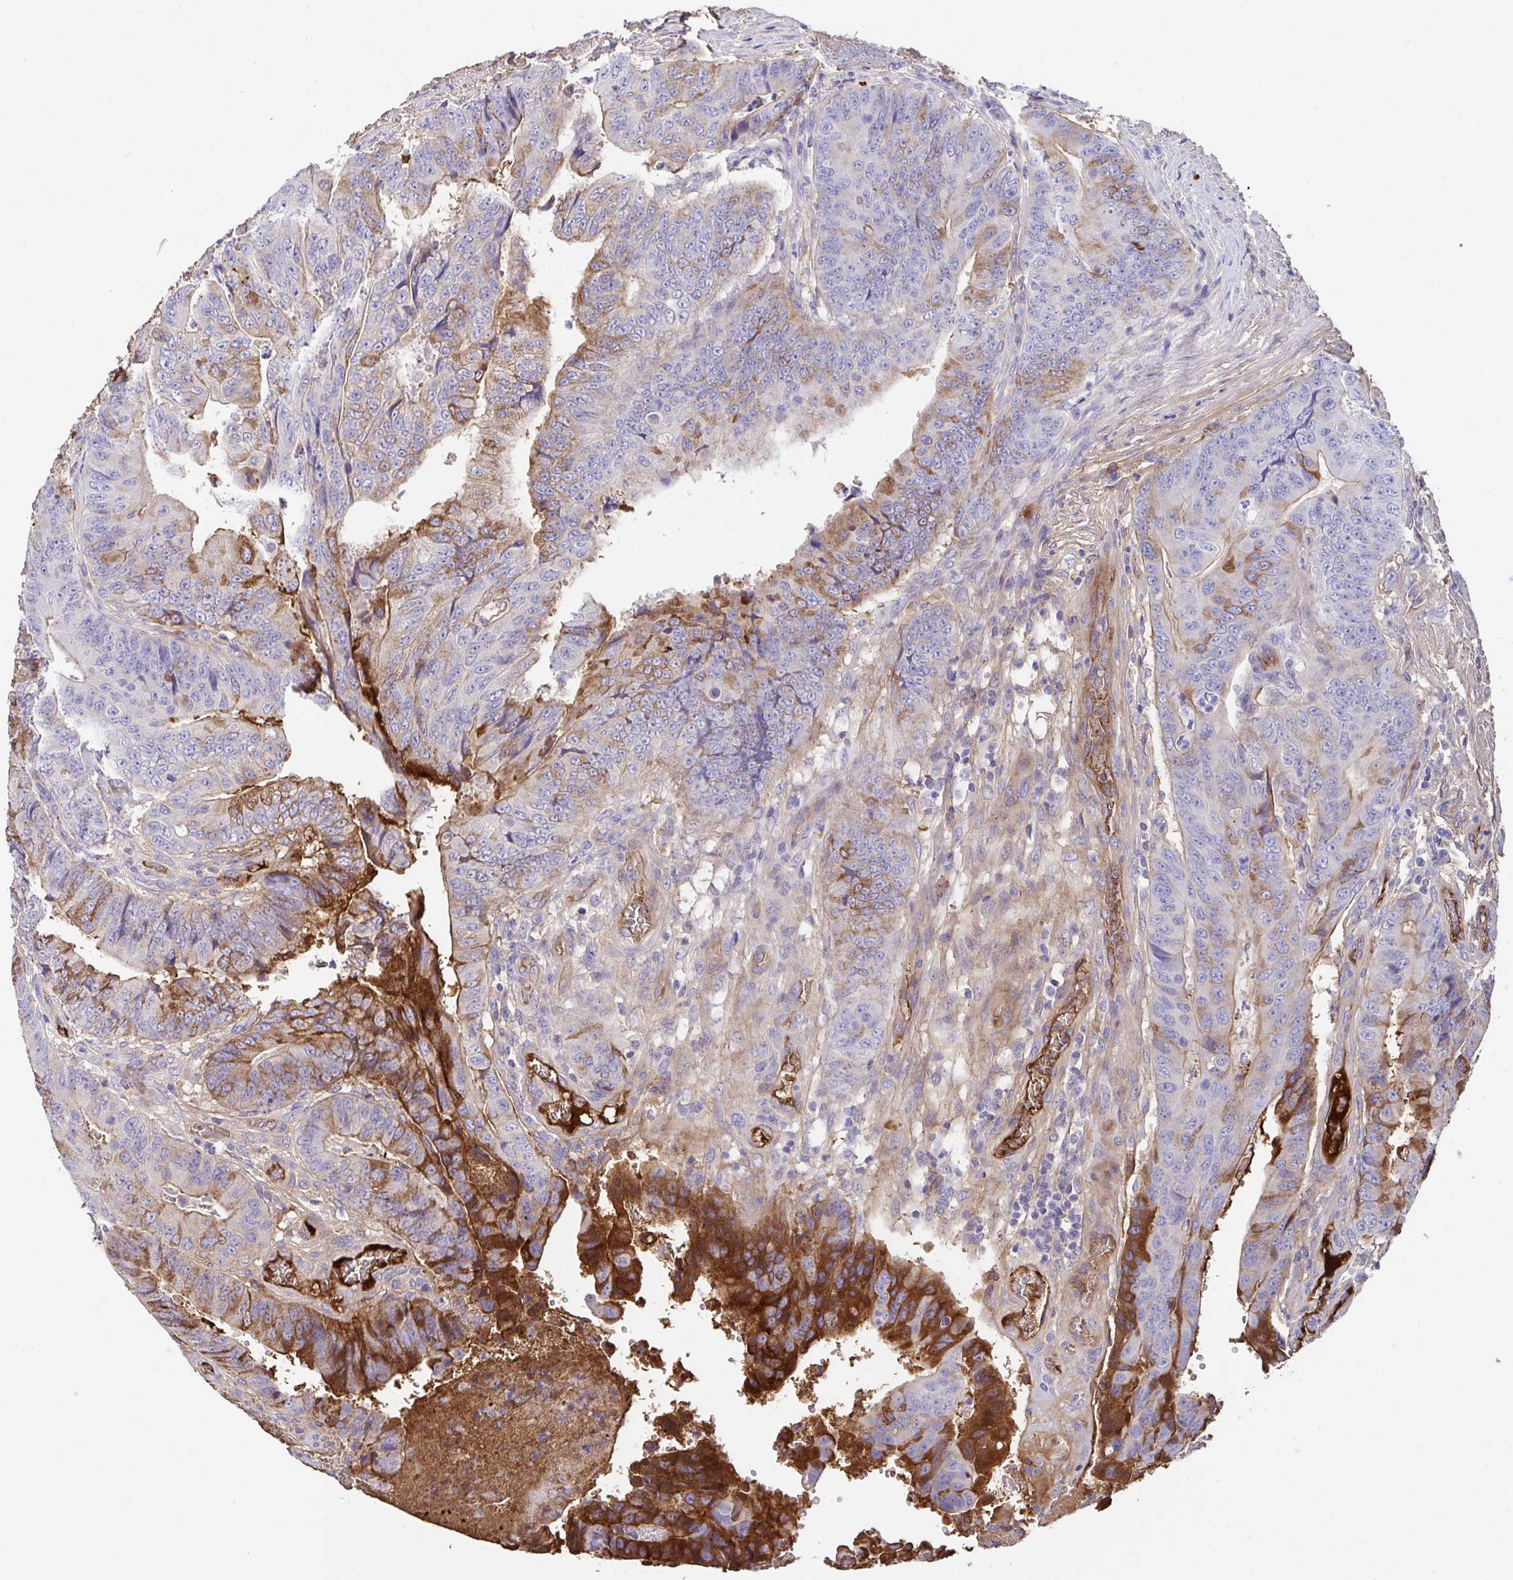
{"staining": {"intensity": "strong", "quantity": "25%-75%", "location": "cytoplasmic/membranous"}, "tissue": "colorectal cancer", "cell_type": "Tumor cells", "image_type": "cancer", "snomed": [{"axis": "morphology", "description": "Adenocarcinoma, NOS"}, {"axis": "topography", "description": "Colon"}], "caption": "This is an image of immunohistochemistry (IHC) staining of colorectal cancer, which shows strong staining in the cytoplasmic/membranous of tumor cells.", "gene": "ZNF813", "patient": {"sex": "female", "age": 48}}